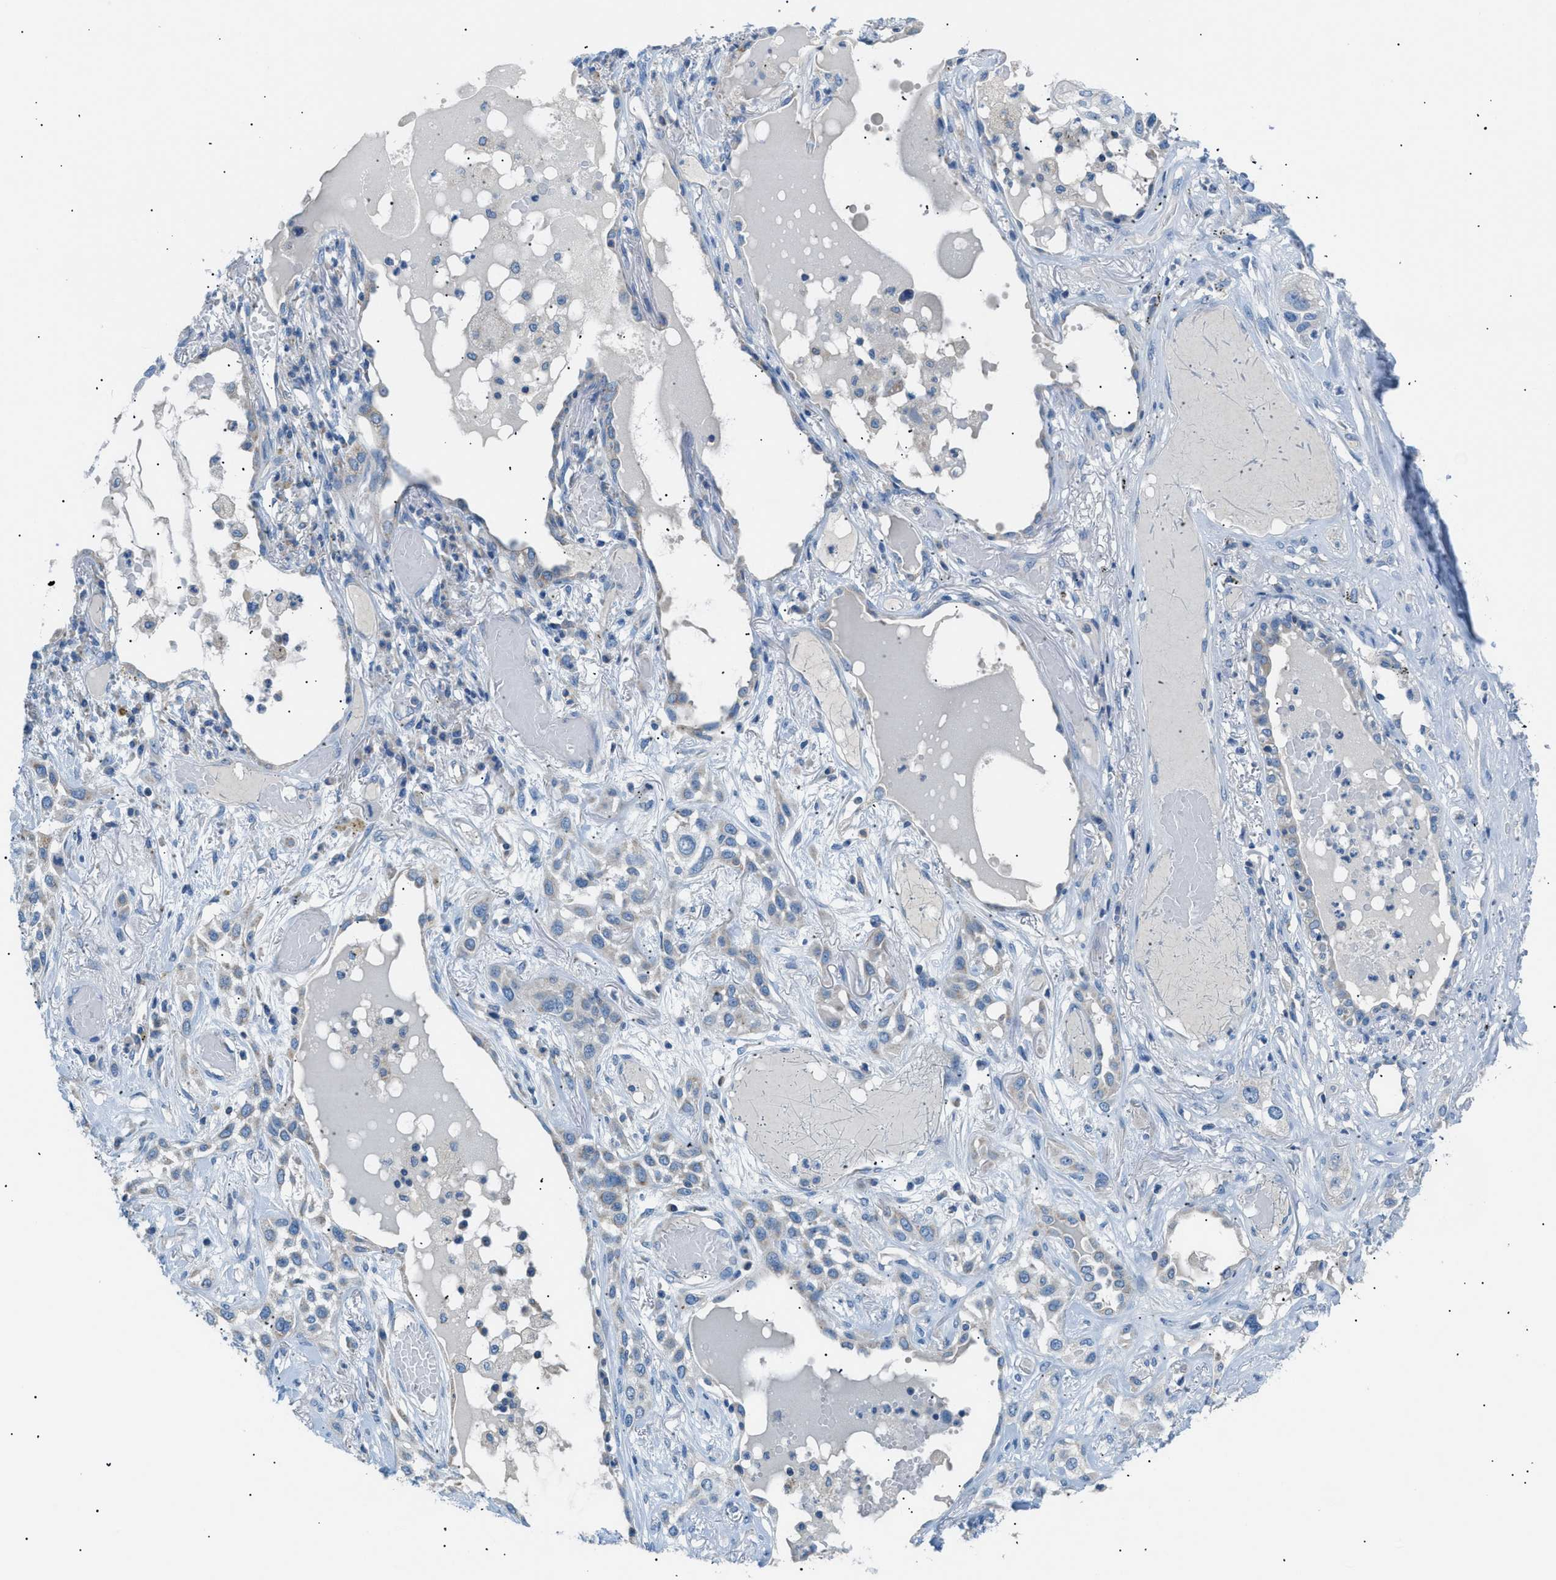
{"staining": {"intensity": "negative", "quantity": "none", "location": "none"}, "tissue": "lung cancer", "cell_type": "Tumor cells", "image_type": "cancer", "snomed": [{"axis": "morphology", "description": "Squamous cell carcinoma, NOS"}, {"axis": "topography", "description": "Lung"}], "caption": "The immunohistochemistry (IHC) micrograph has no significant expression in tumor cells of lung cancer (squamous cell carcinoma) tissue.", "gene": "ILDR1", "patient": {"sex": "male", "age": 71}}